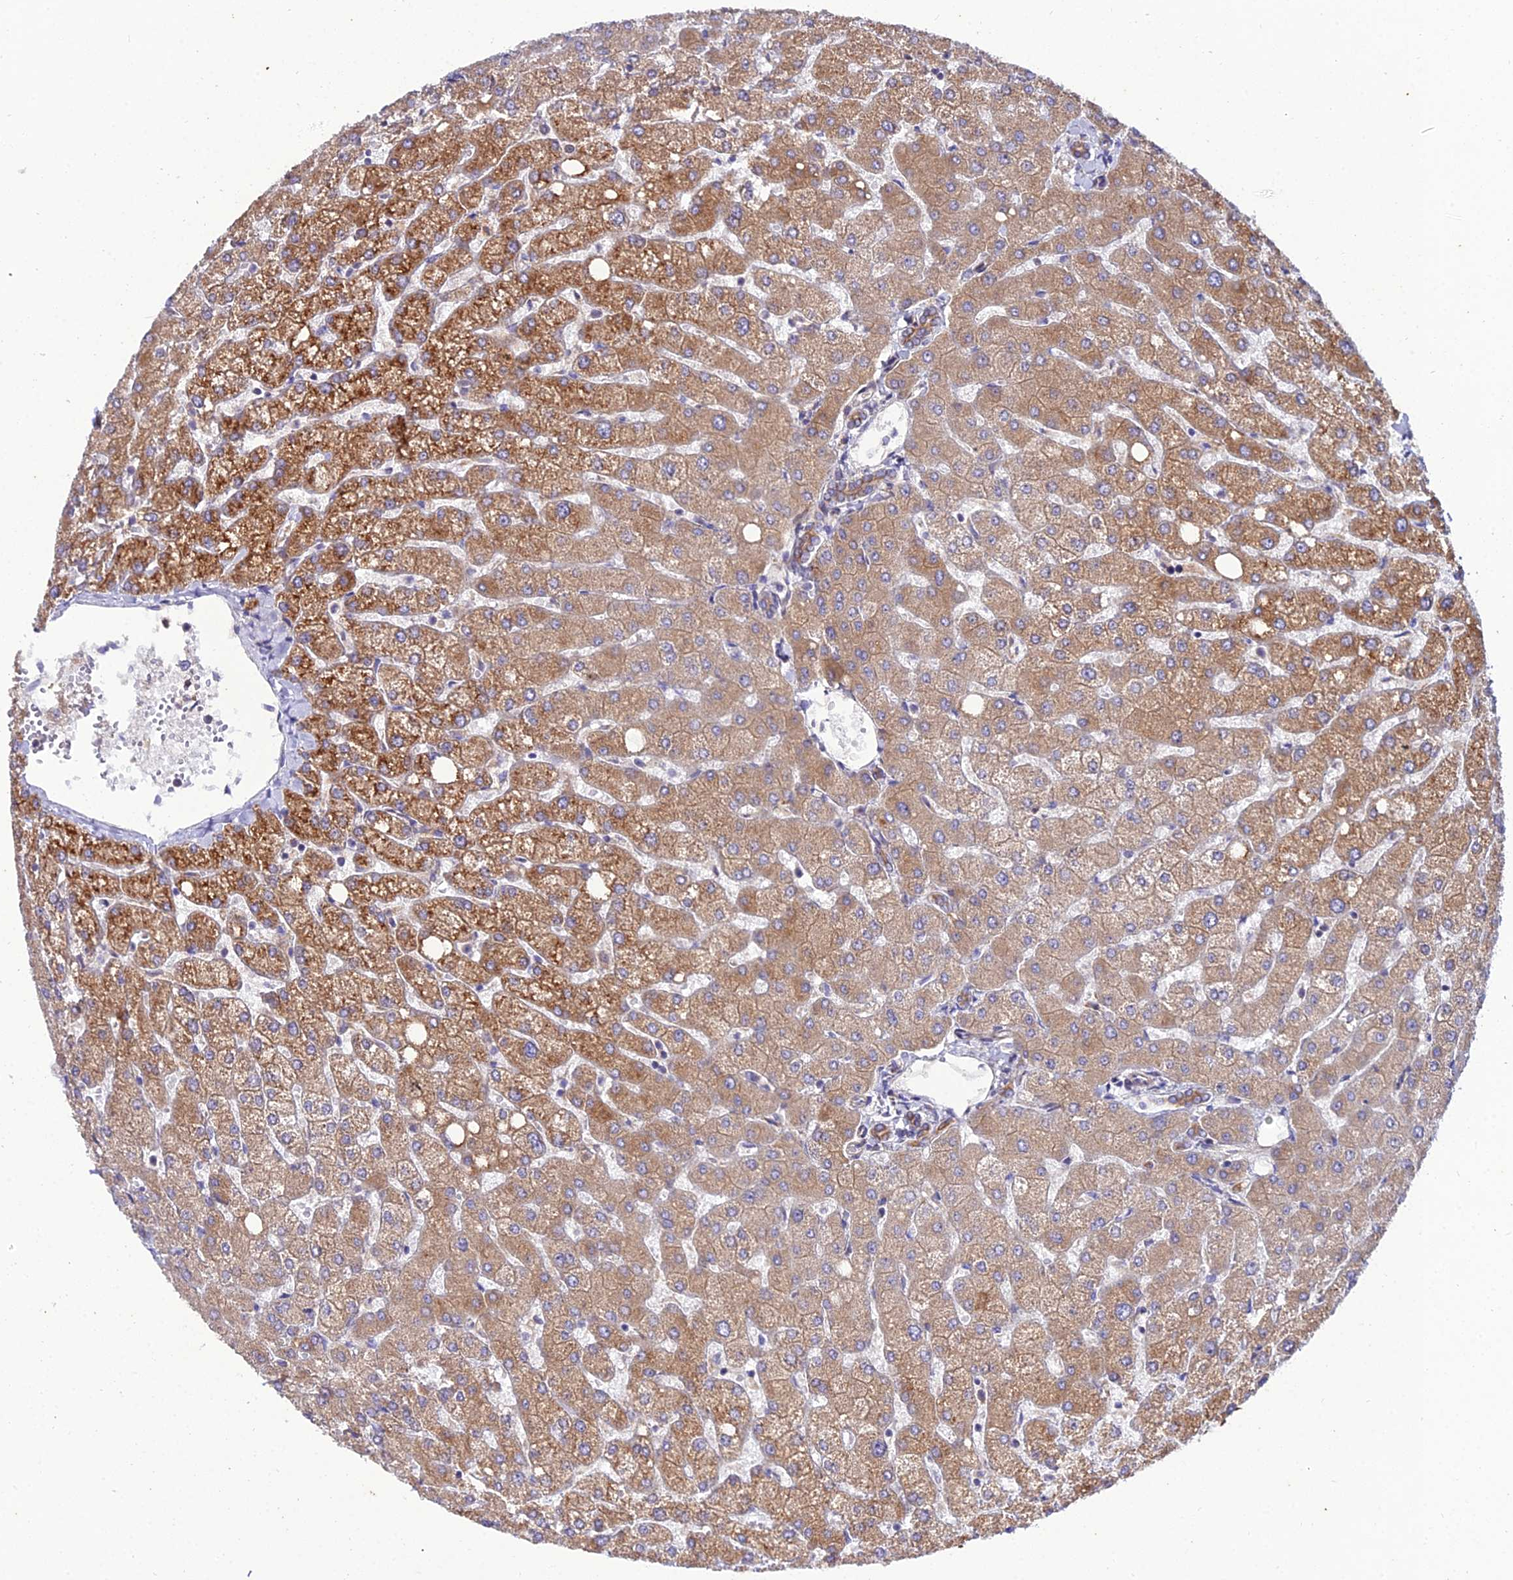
{"staining": {"intensity": "moderate", "quantity": ">75%", "location": "cytoplasmic/membranous"}, "tissue": "liver", "cell_type": "Cholangiocytes", "image_type": "normal", "snomed": [{"axis": "morphology", "description": "Normal tissue, NOS"}, {"axis": "topography", "description": "Liver"}], "caption": "A brown stain shows moderate cytoplasmic/membranous positivity of a protein in cholangiocytes of unremarkable liver.", "gene": "ARL6IP1", "patient": {"sex": "female", "age": 54}}